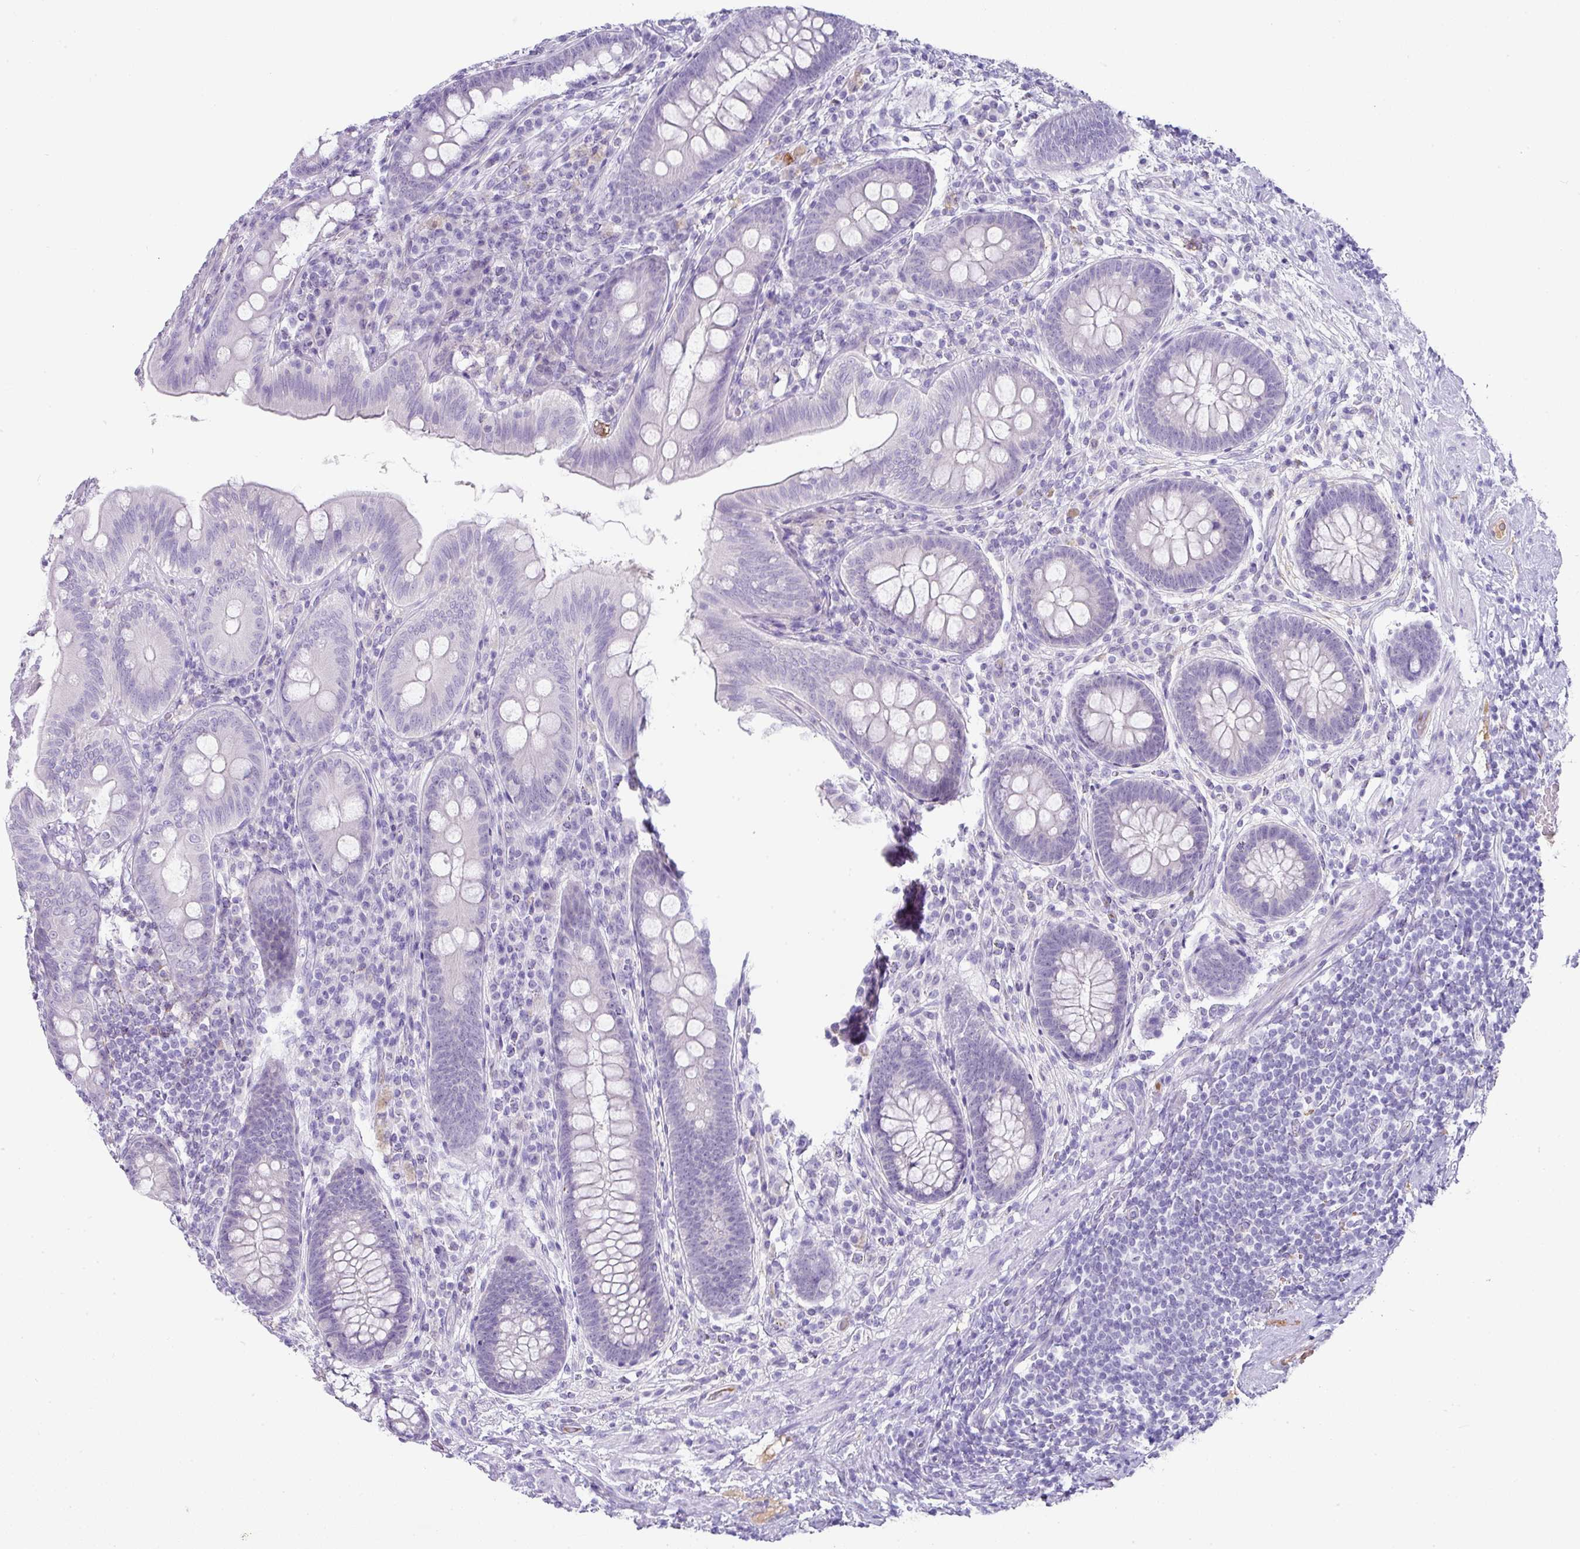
{"staining": {"intensity": "negative", "quantity": "none", "location": "none"}, "tissue": "appendix", "cell_type": "Glandular cells", "image_type": "normal", "snomed": [{"axis": "morphology", "description": "Normal tissue, NOS"}, {"axis": "topography", "description": "Appendix"}], "caption": "This is a micrograph of immunohistochemistry staining of normal appendix, which shows no positivity in glandular cells.", "gene": "FGF17", "patient": {"sex": "male", "age": 71}}